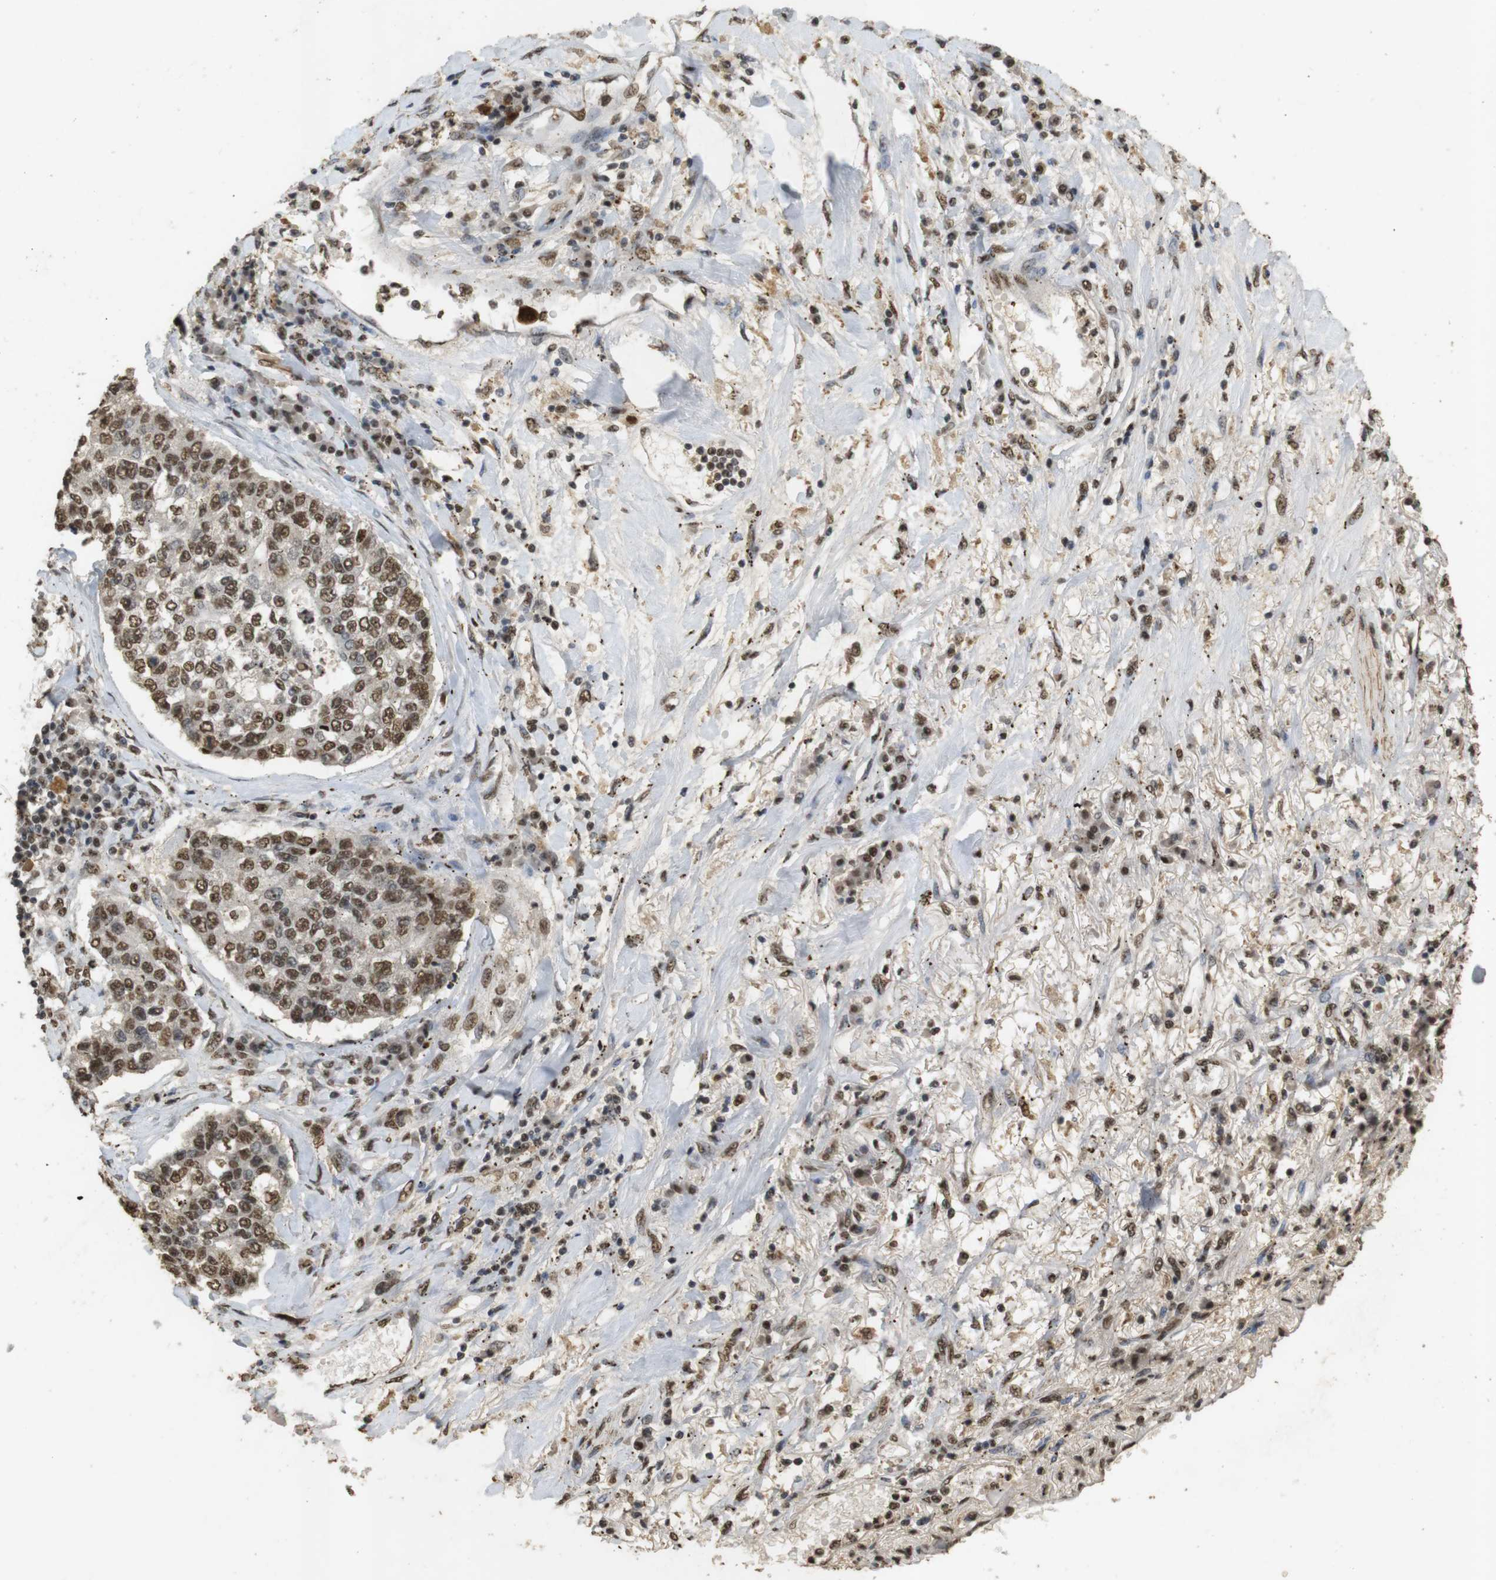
{"staining": {"intensity": "strong", "quantity": ">75%", "location": "nuclear"}, "tissue": "lung cancer", "cell_type": "Tumor cells", "image_type": "cancer", "snomed": [{"axis": "morphology", "description": "Adenocarcinoma, NOS"}, {"axis": "topography", "description": "Lung"}], "caption": "Adenocarcinoma (lung) tissue exhibits strong nuclear expression in about >75% of tumor cells", "gene": "GATA4", "patient": {"sex": "male", "age": 49}}